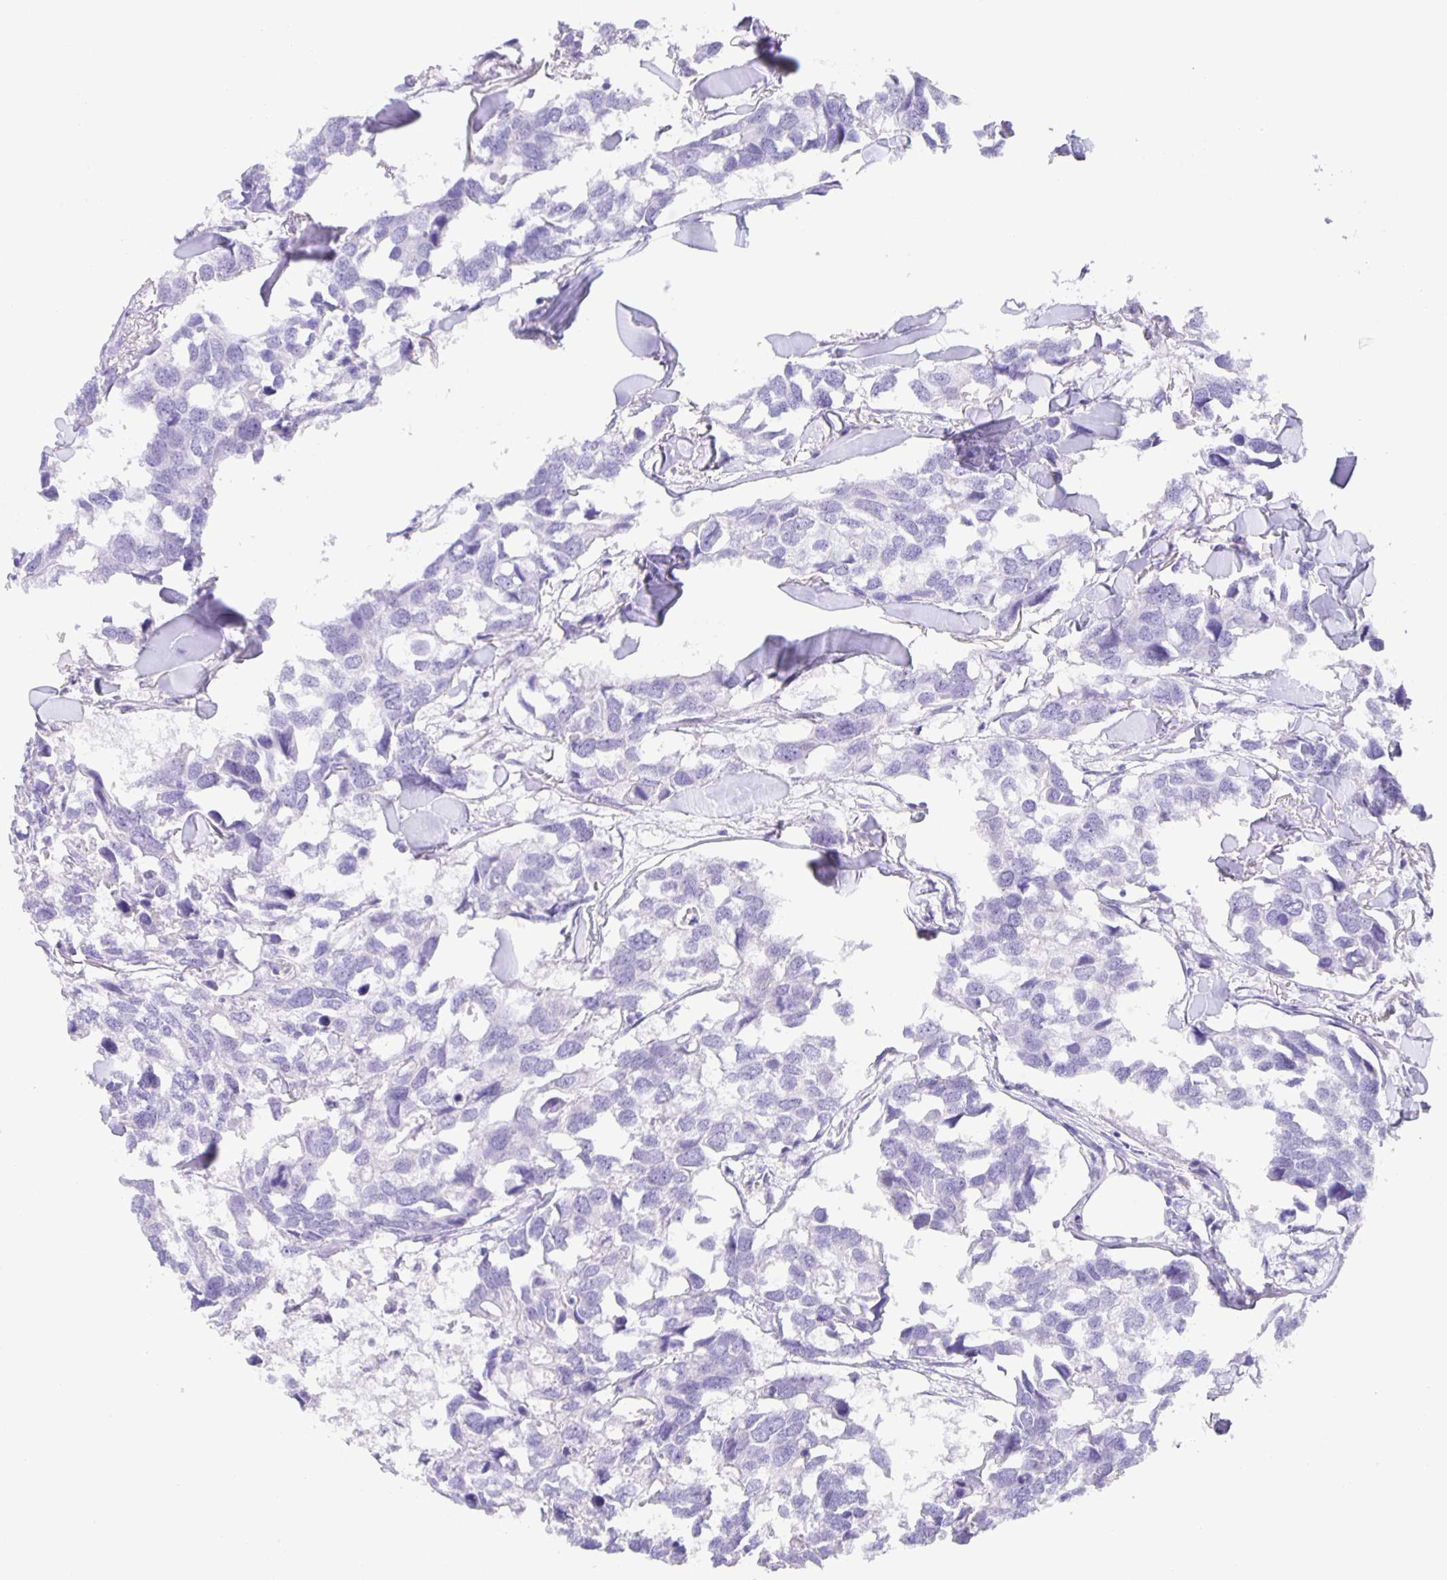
{"staining": {"intensity": "negative", "quantity": "none", "location": "none"}, "tissue": "breast cancer", "cell_type": "Tumor cells", "image_type": "cancer", "snomed": [{"axis": "morphology", "description": "Duct carcinoma"}, {"axis": "topography", "description": "Breast"}], "caption": "Immunohistochemical staining of human intraductal carcinoma (breast) displays no significant staining in tumor cells.", "gene": "GUCA2A", "patient": {"sex": "female", "age": 83}}